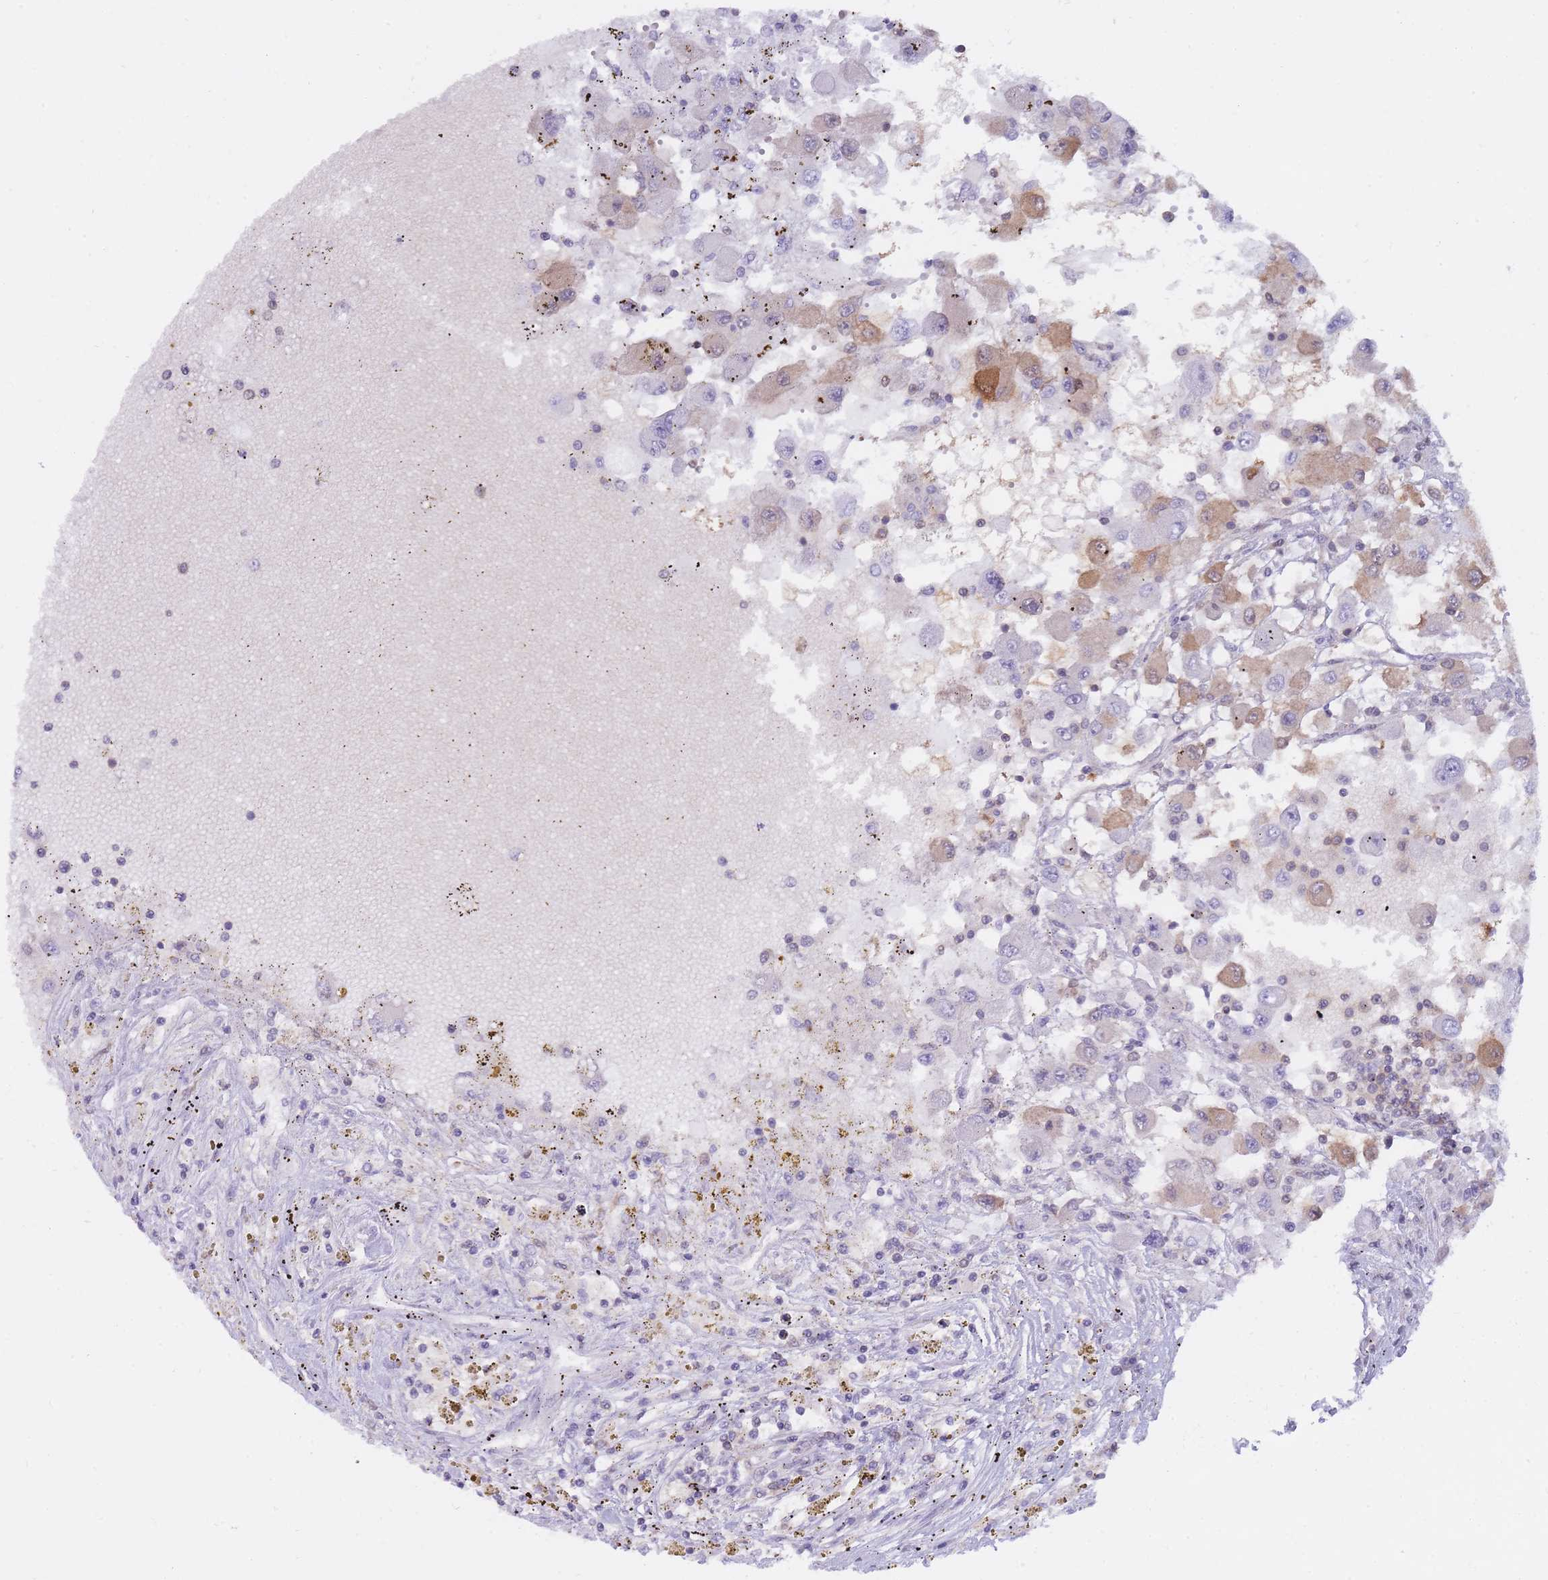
{"staining": {"intensity": "weak", "quantity": "<25%", "location": "cytoplasmic/membranous"}, "tissue": "renal cancer", "cell_type": "Tumor cells", "image_type": "cancer", "snomed": [{"axis": "morphology", "description": "Adenocarcinoma, NOS"}, {"axis": "topography", "description": "Kidney"}], "caption": "Immunohistochemical staining of renal cancer shows no significant positivity in tumor cells.", "gene": "NSFL1C", "patient": {"sex": "female", "age": 67}}